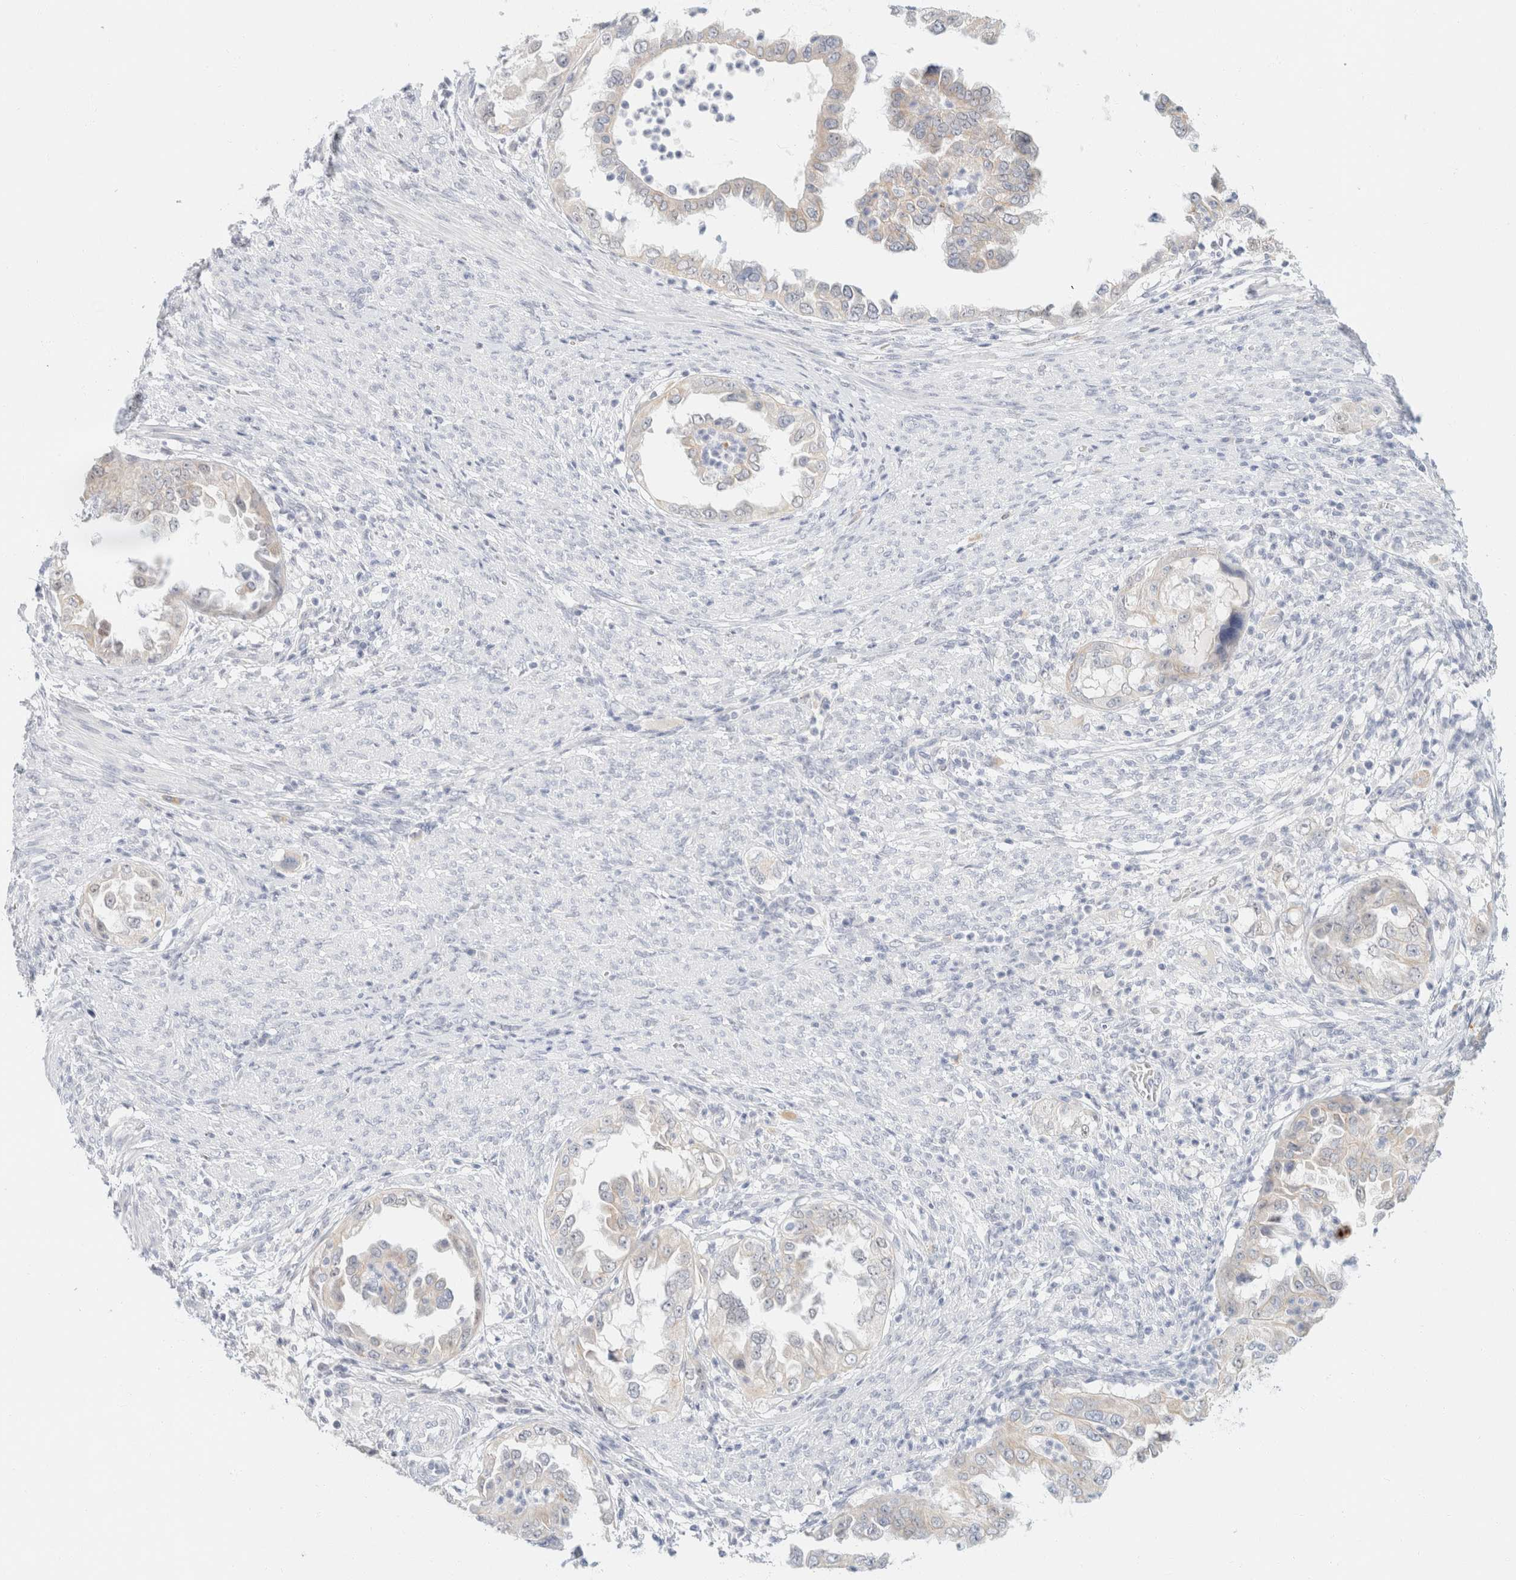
{"staining": {"intensity": "negative", "quantity": "none", "location": "none"}, "tissue": "endometrial cancer", "cell_type": "Tumor cells", "image_type": "cancer", "snomed": [{"axis": "morphology", "description": "Adenocarcinoma, NOS"}, {"axis": "topography", "description": "Endometrium"}], "caption": "This is an immunohistochemistry (IHC) image of endometrial cancer. There is no expression in tumor cells.", "gene": "KRT20", "patient": {"sex": "female", "age": 85}}